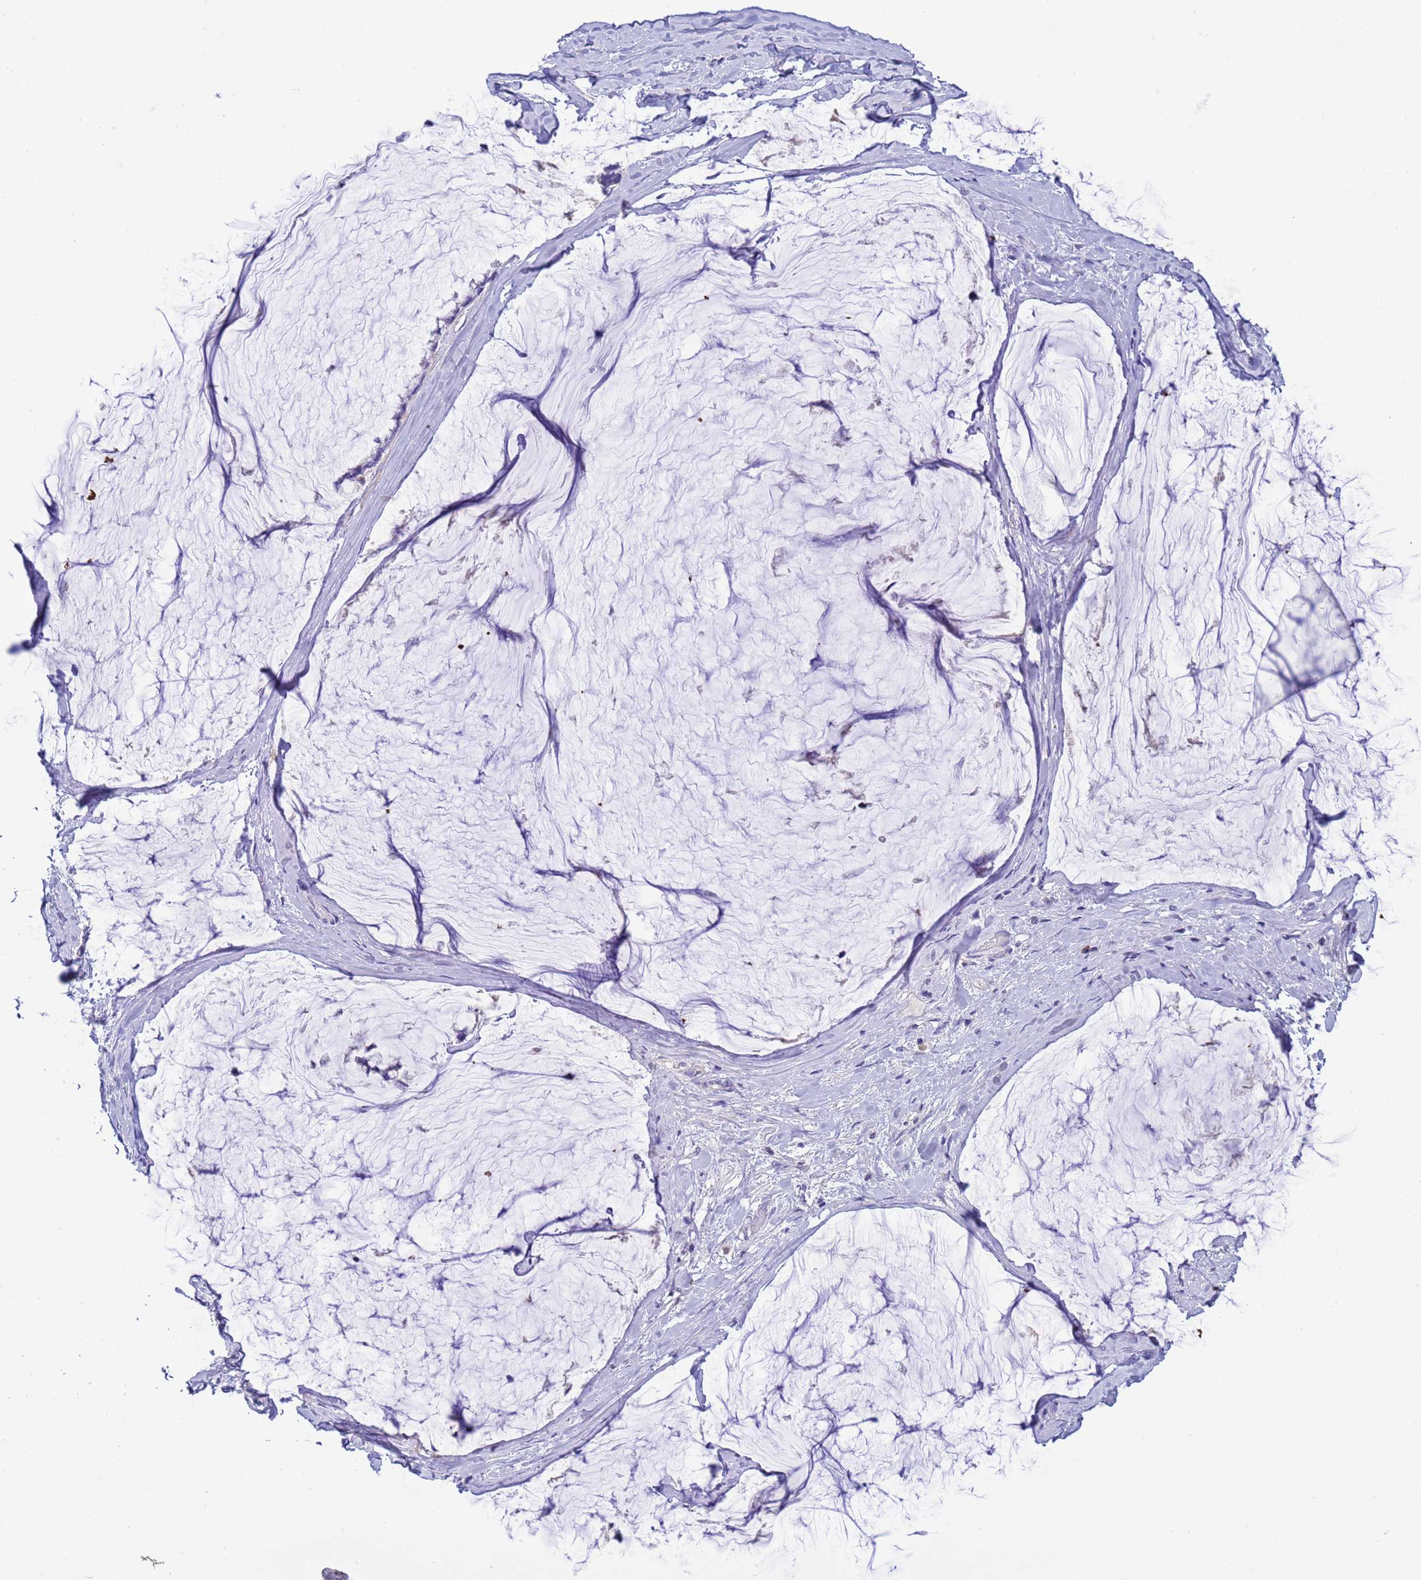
{"staining": {"intensity": "negative", "quantity": "none", "location": "none"}, "tissue": "ovarian cancer", "cell_type": "Tumor cells", "image_type": "cancer", "snomed": [{"axis": "morphology", "description": "Cystadenocarcinoma, mucinous, NOS"}, {"axis": "topography", "description": "Ovary"}], "caption": "Immunohistochemical staining of mucinous cystadenocarcinoma (ovarian) shows no significant expression in tumor cells.", "gene": "SLC24A3", "patient": {"sex": "female", "age": 39}}